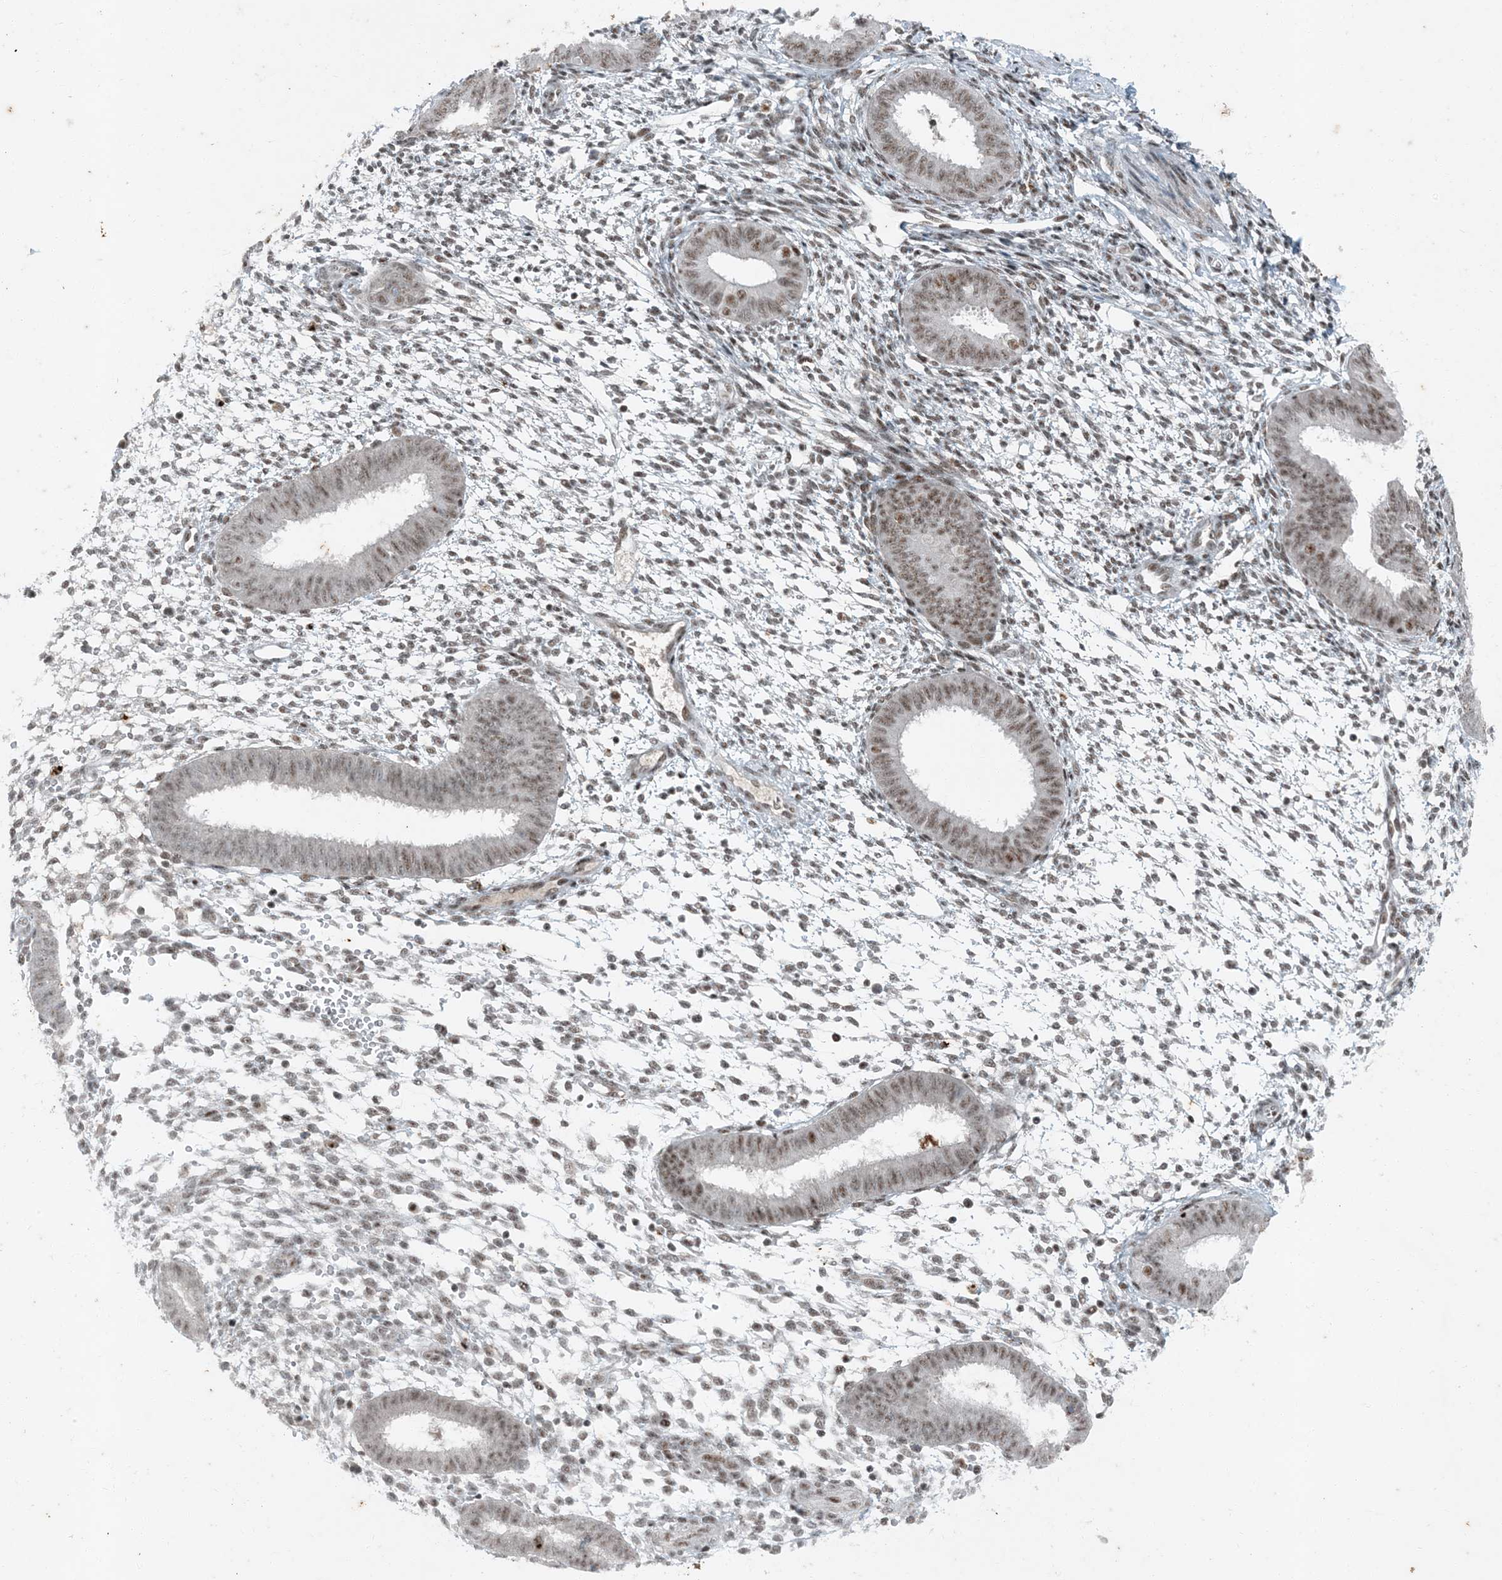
{"staining": {"intensity": "weak", "quantity": "25%-75%", "location": "nuclear"}, "tissue": "endometrium", "cell_type": "Cells in endometrial stroma", "image_type": "normal", "snomed": [{"axis": "morphology", "description": "Normal tissue, NOS"}, {"axis": "topography", "description": "Uterus"}, {"axis": "topography", "description": "Endometrium"}], "caption": "This is a photomicrograph of immunohistochemistry (IHC) staining of normal endometrium, which shows weak expression in the nuclear of cells in endometrial stroma.", "gene": "TADA2B", "patient": {"sex": "female", "age": 48}}